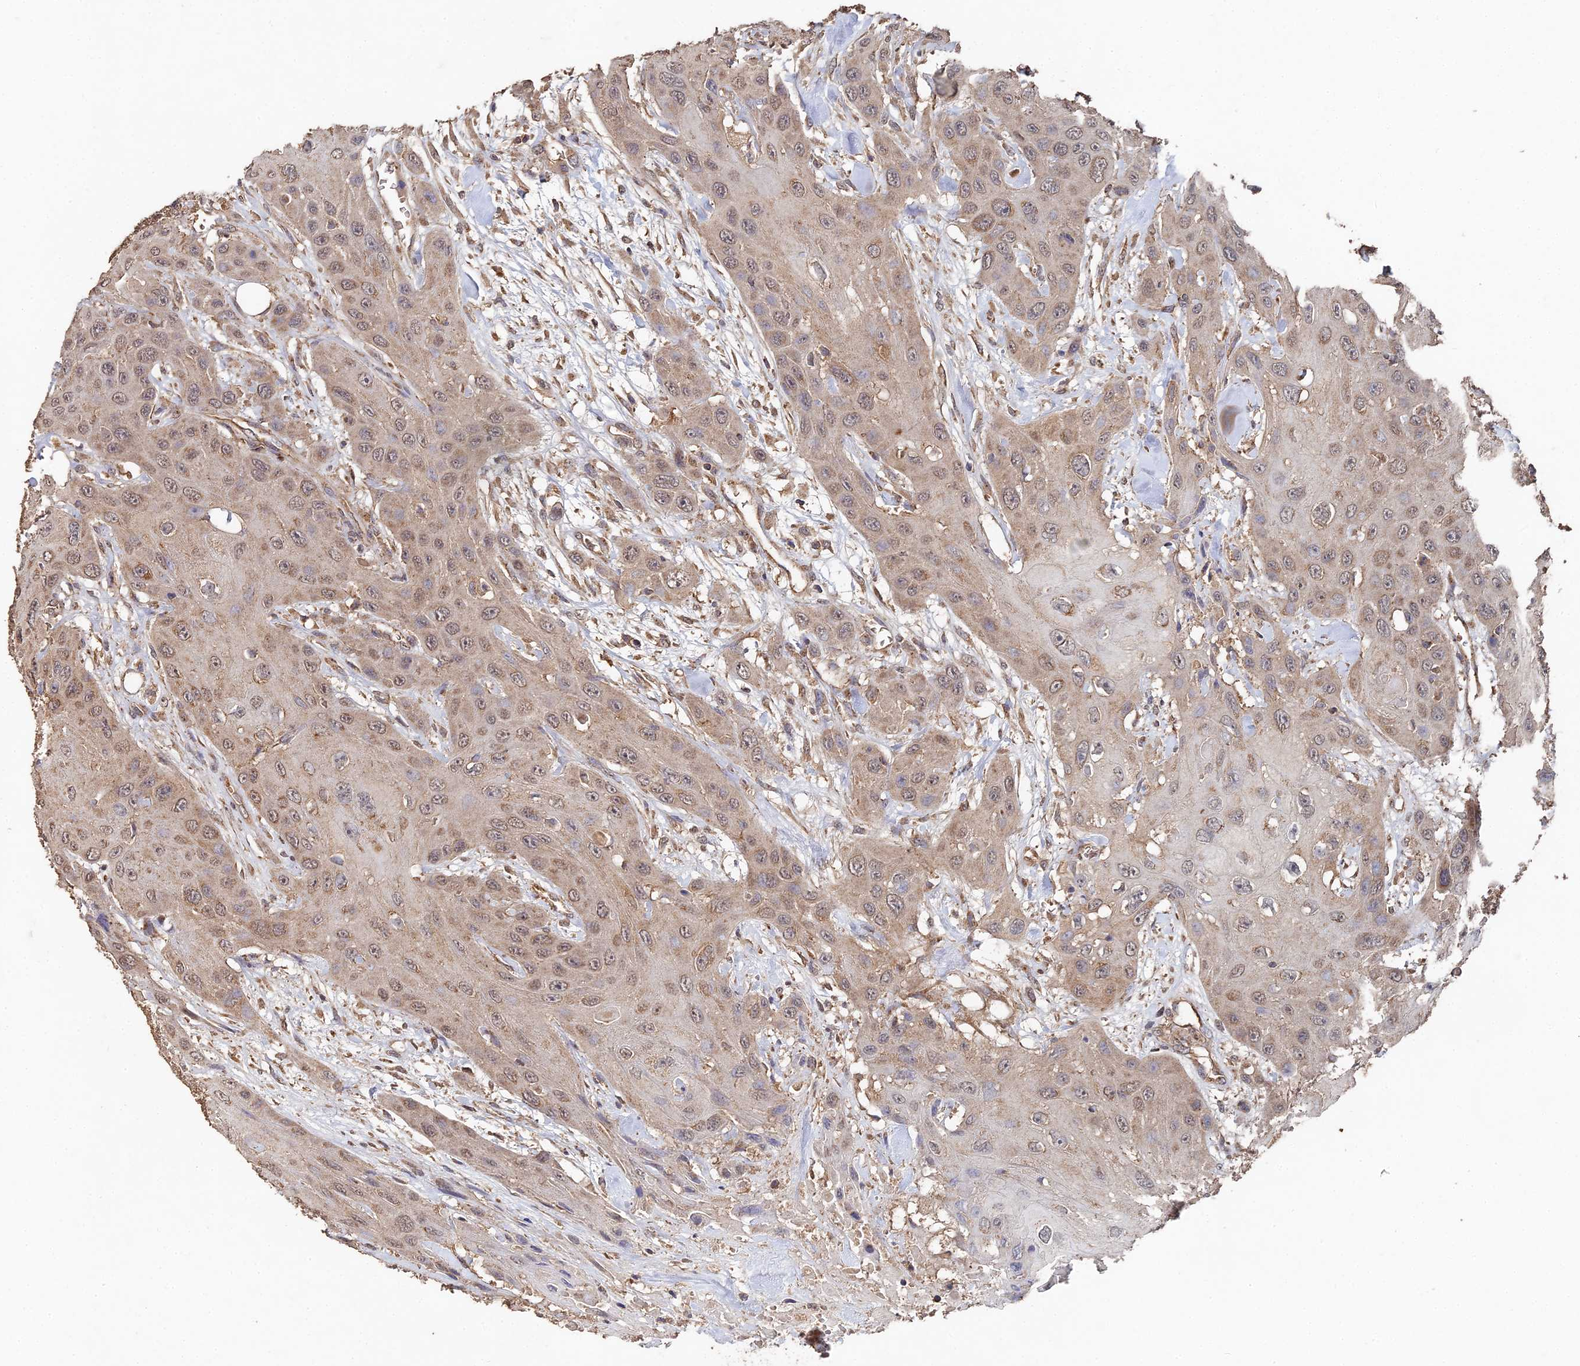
{"staining": {"intensity": "weak", "quantity": ">75%", "location": "cytoplasmic/membranous,nuclear"}, "tissue": "head and neck cancer", "cell_type": "Tumor cells", "image_type": "cancer", "snomed": [{"axis": "morphology", "description": "Squamous cell carcinoma, NOS"}, {"axis": "topography", "description": "Head-Neck"}], "caption": "Protein analysis of head and neck squamous cell carcinoma tissue displays weak cytoplasmic/membranous and nuclear staining in about >75% of tumor cells.", "gene": "SPANXN4", "patient": {"sex": "male", "age": 81}}